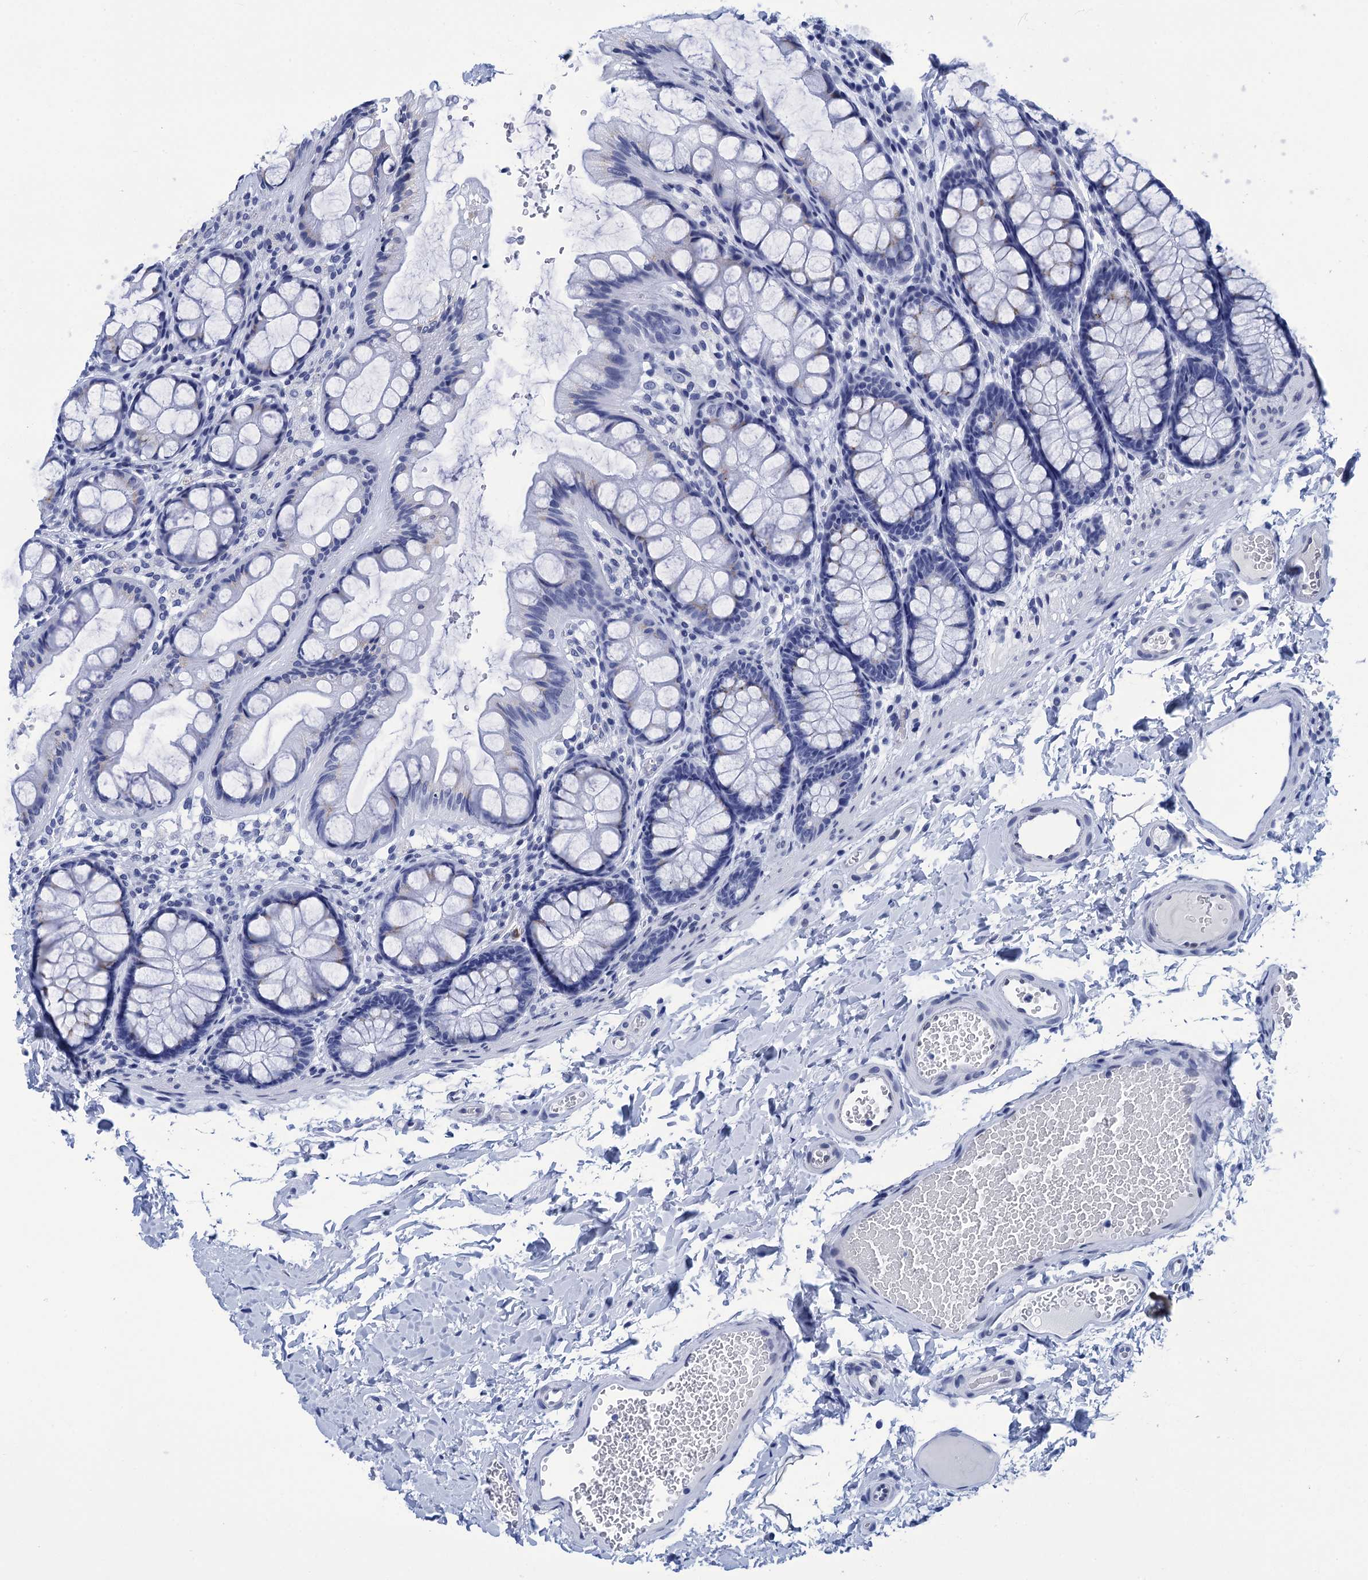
{"staining": {"intensity": "negative", "quantity": "none", "location": "none"}, "tissue": "colon", "cell_type": "Endothelial cells", "image_type": "normal", "snomed": [{"axis": "morphology", "description": "Normal tissue, NOS"}, {"axis": "topography", "description": "Colon"}], "caption": "Unremarkable colon was stained to show a protein in brown. There is no significant expression in endothelial cells. The staining was performed using DAB (3,3'-diaminobenzidine) to visualize the protein expression in brown, while the nuclei were stained in blue with hematoxylin (Magnification: 20x).", "gene": "METTL25", "patient": {"sex": "male", "age": 47}}